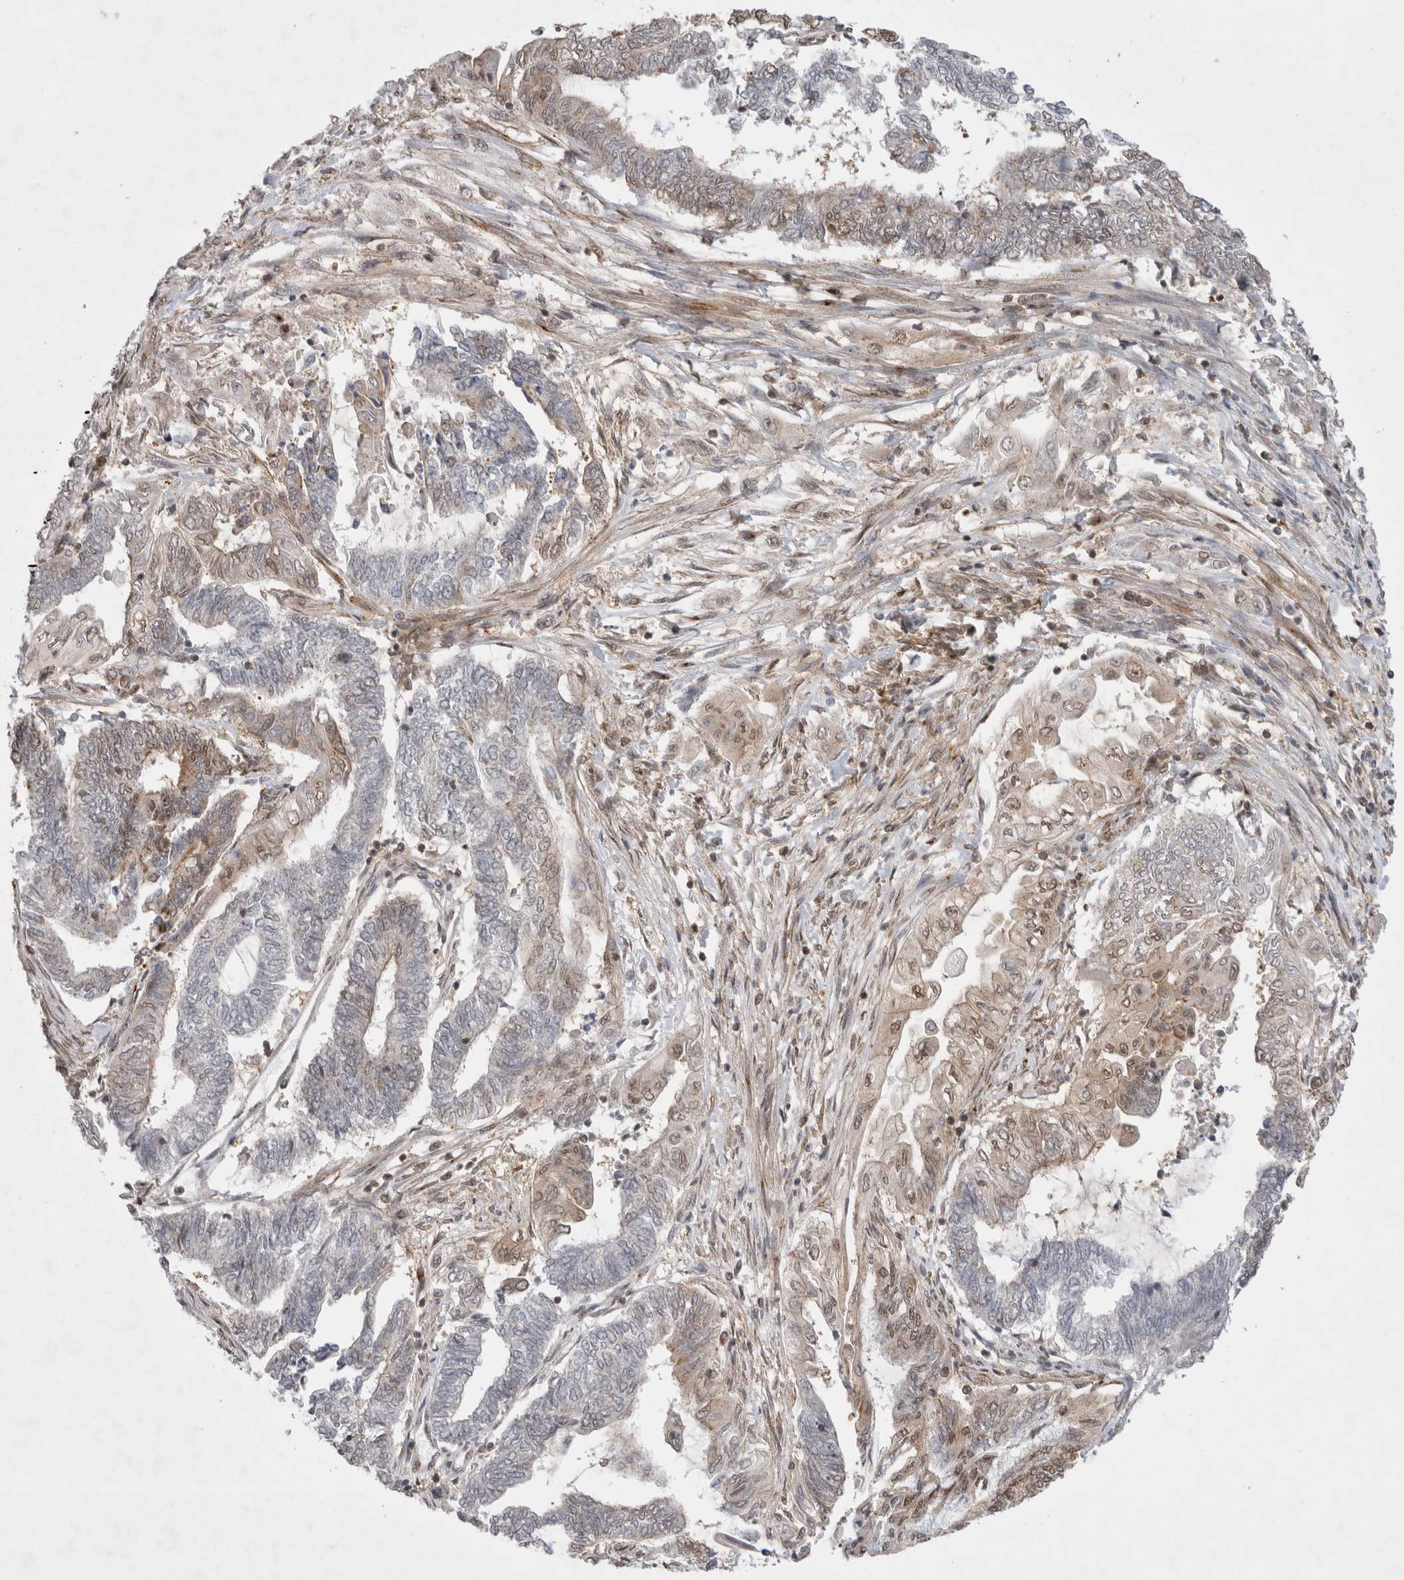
{"staining": {"intensity": "weak", "quantity": "25%-75%", "location": "cytoplasmic/membranous,nuclear"}, "tissue": "endometrial cancer", "cell_type": "Tumor cells", "image_type": "cancer", "snomed": [{"axis": "morphology", "description": "Adenocarcinoma, NOS"}, {"axis": "topography", "description": "Uterus"}, {"axis": "topography", "description": "Endometrium"}], "caption": "About 25%-75% of tumor cells in human adenocarcinoma (endometrial) demonstrate weak cytoplasmic/membranous and nuclear protein positivity as visualized by brown immunohistochemical staining.", "gene": "WIPF2", "patient": {"sex": "female", "age": 70}}